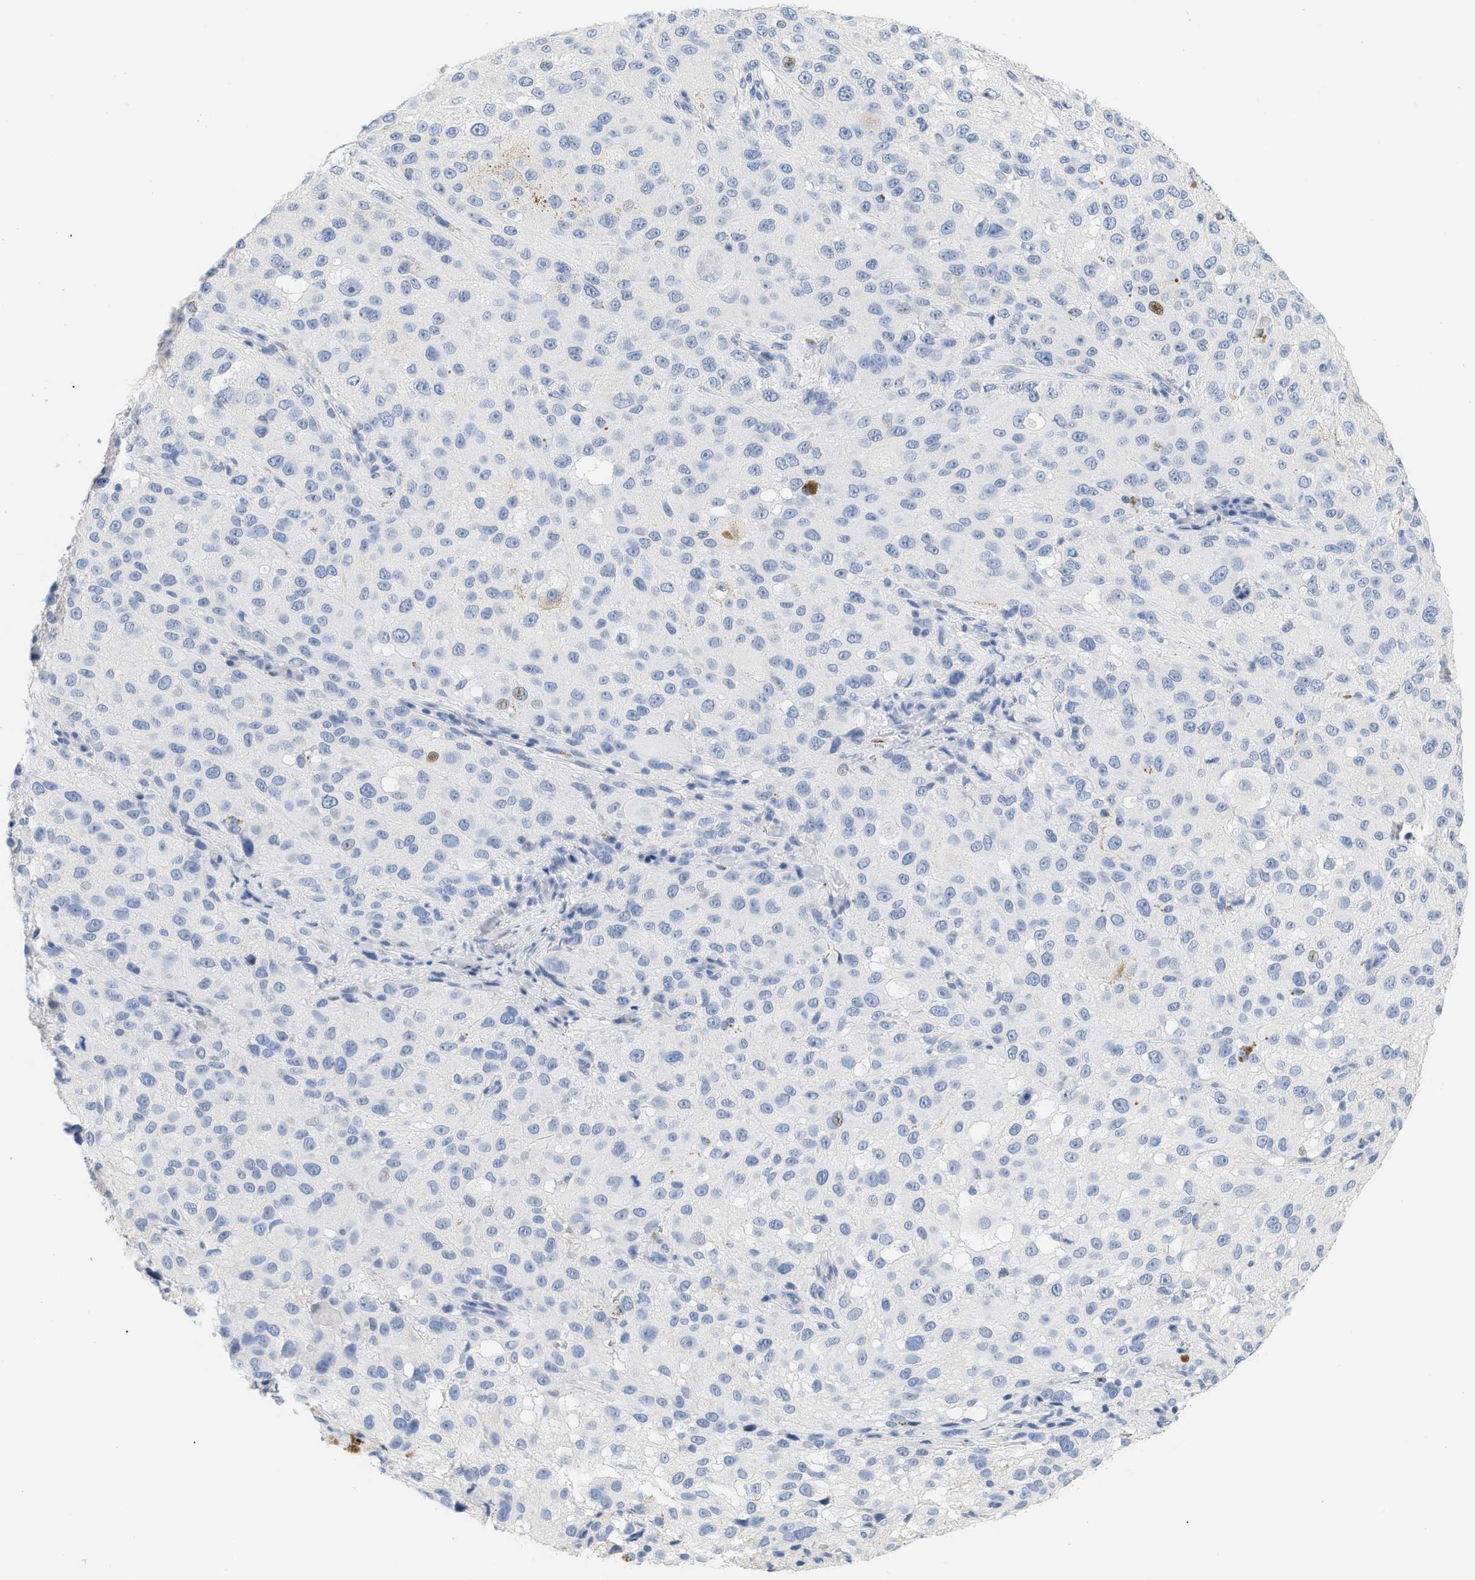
{"staining": {"intensity": "negative", "quantity": "none", "location": "none"}, "tissue": "melanoma", "cell_type": "Tumor cells", "image_type": "cancer", "snomed": [{"axis": "morphology", "description": "Necrosis, NOS"}, {"axis": "morphology", "description": "Malignant melanoma, NOS"}, {"axis": "topography", "description": "Skin"}], "caption": "Immunohistochemical staining of human malignant melanoma displays no significant expression in tumor cells. (DAB (3,3'-diaminobenzidine) immunohistochemistry (IHC) with hematoxylin counter stain).", "gene": "CFH", "patient": {"sex": "female", "age": 87}}